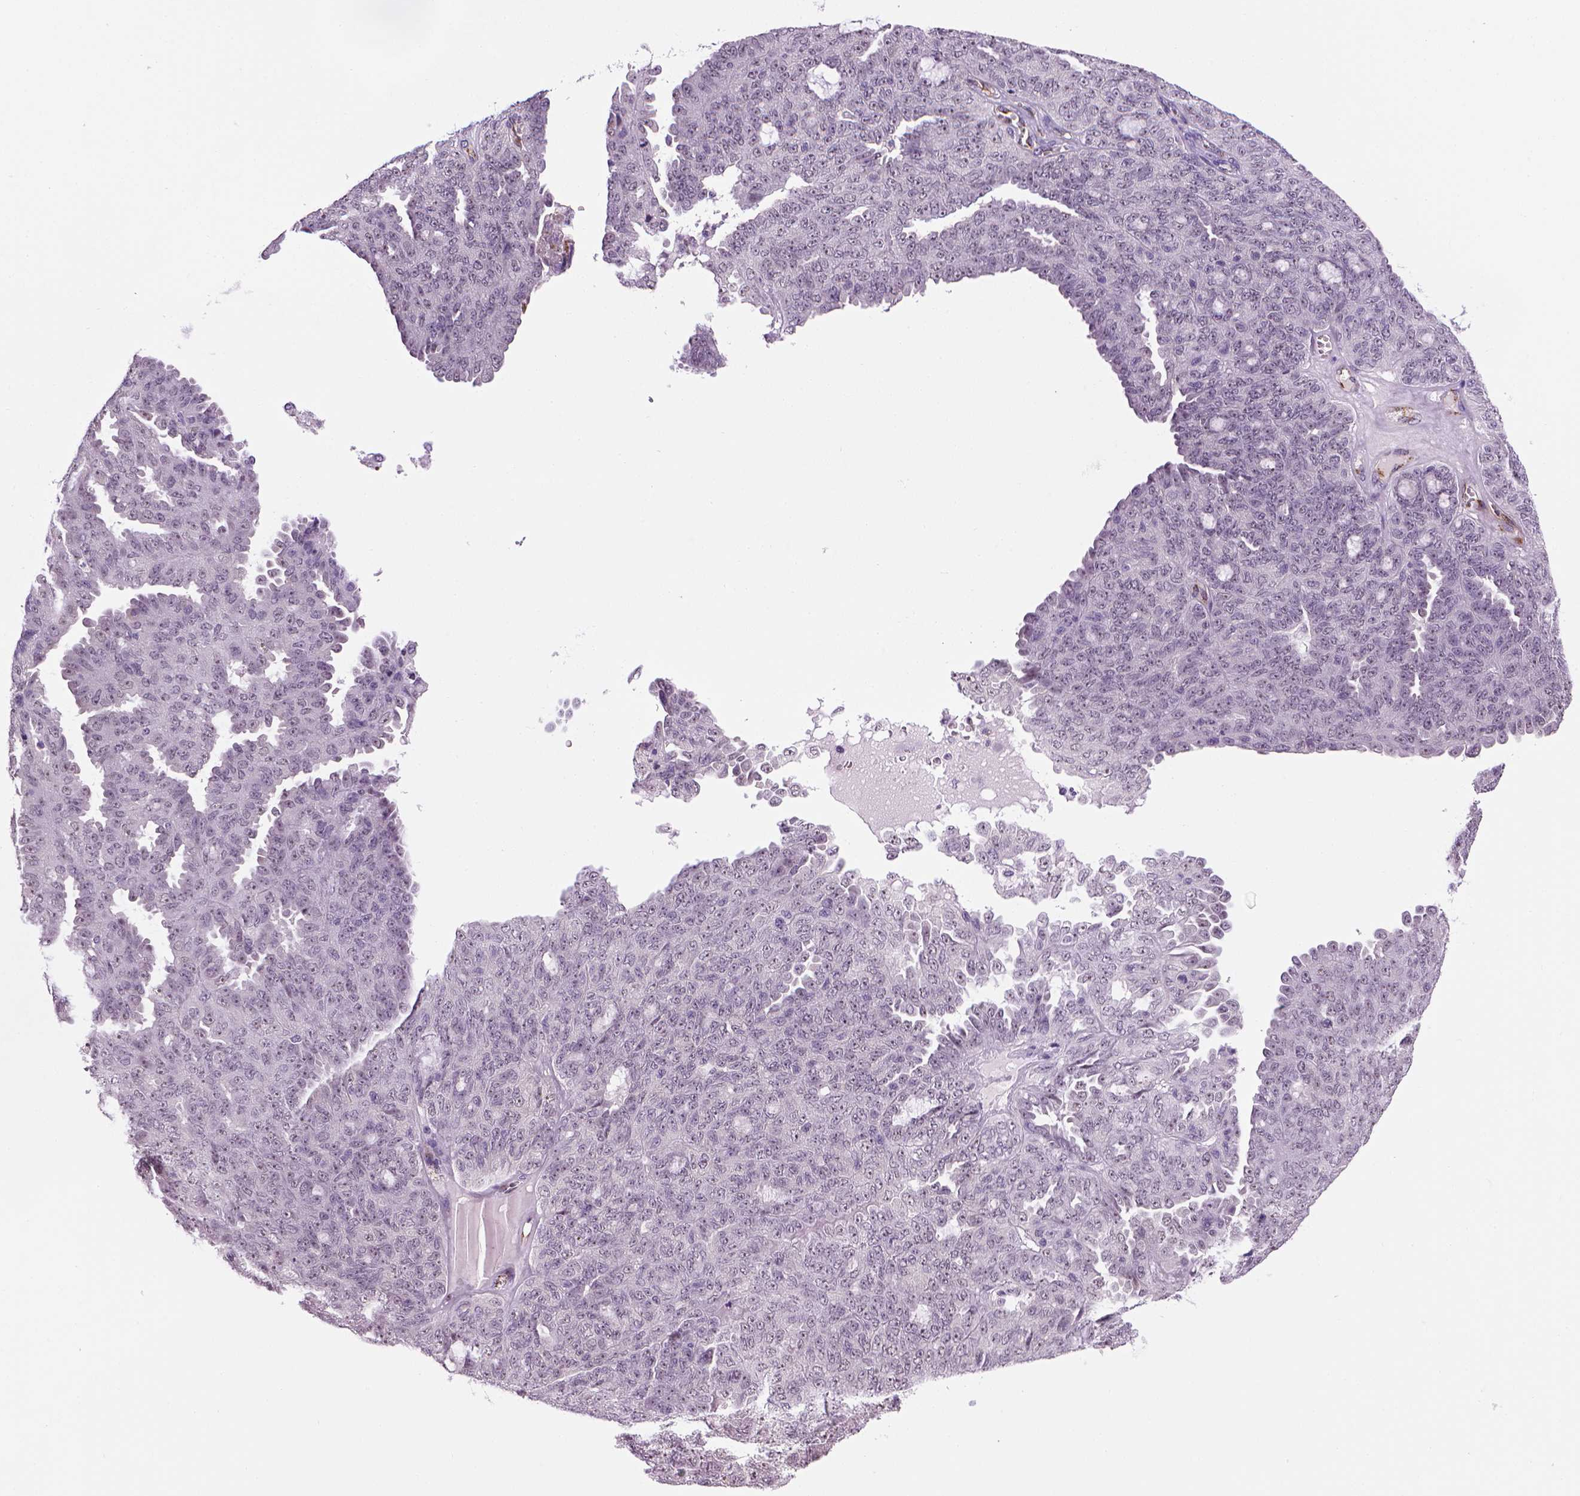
{"staining": {"intensity": "negative", "quantity": "none", "location": "none"}, "tissue": "ovarian cancer", "cell_type": "Tumor cells", "image_type": "cancer", "snomed": [{"axis": "morphology", "description": "Cystadenocarcinoma, serous, NOS"}, {"axis": "topography", "description": "Ovary"}], "caption": "Image shows no significant protein expression in tumor cells of serous cystadenocarcinoma (ovarian).", "gene": "VWF", "patient": {"sex": "female", "age": 71}}